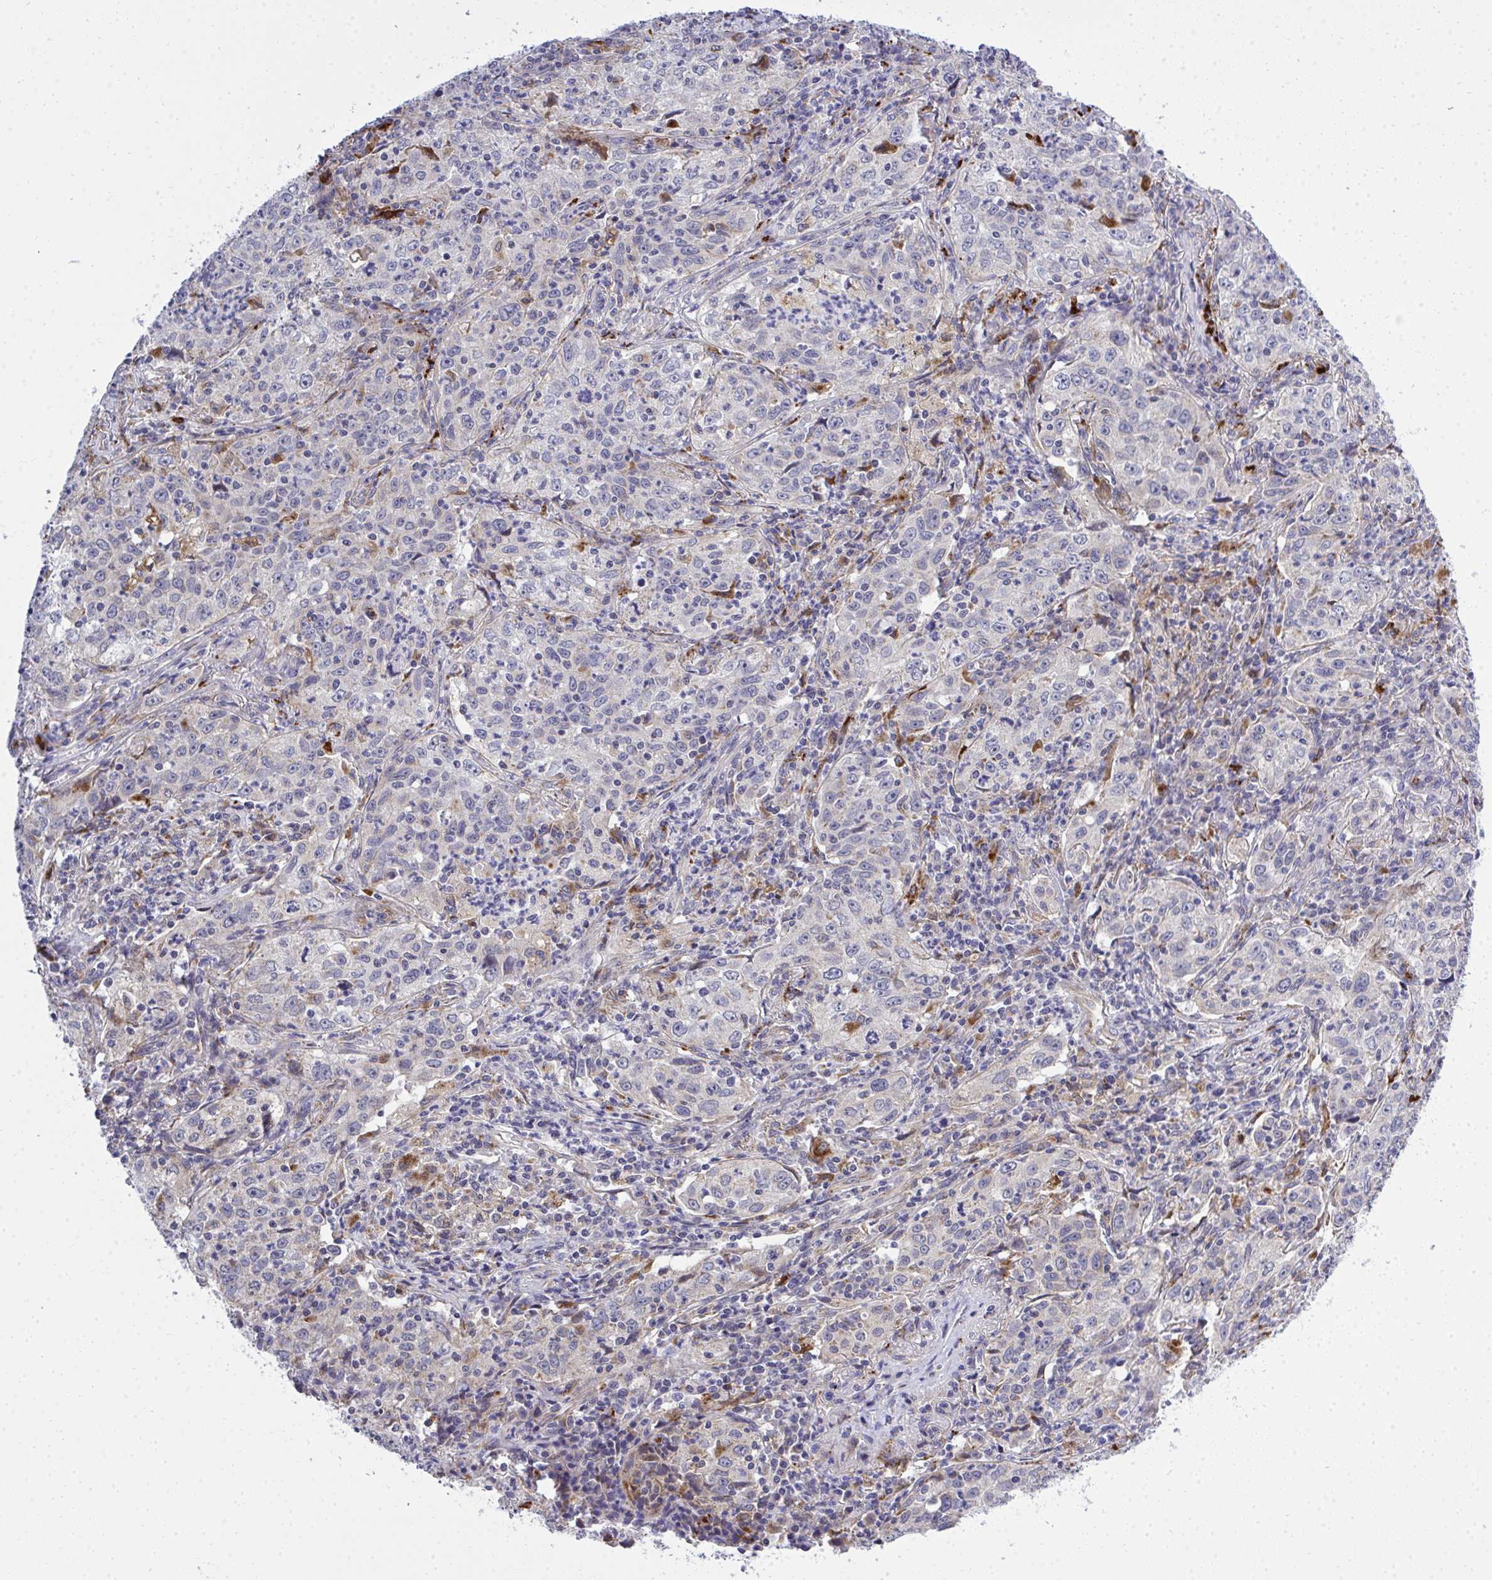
{"staining": {"intensity": "negative", "quantity": "none", "location": "none"}, "tissue": "lung cancer", "cell_type": "Tumor cells", "image_type": "cancer", "snomed": [{"axis": "morphology", "description": "Squamous cell carcinoma, NOS"}, {"axis": "topography", "description": "Lung"}], "caption": "Tumor cells are negative for brown protein staining in squamous cell carcinoma (lung).", "gene": "XAF1", "patient": {"sex": "male", "age": 71}}